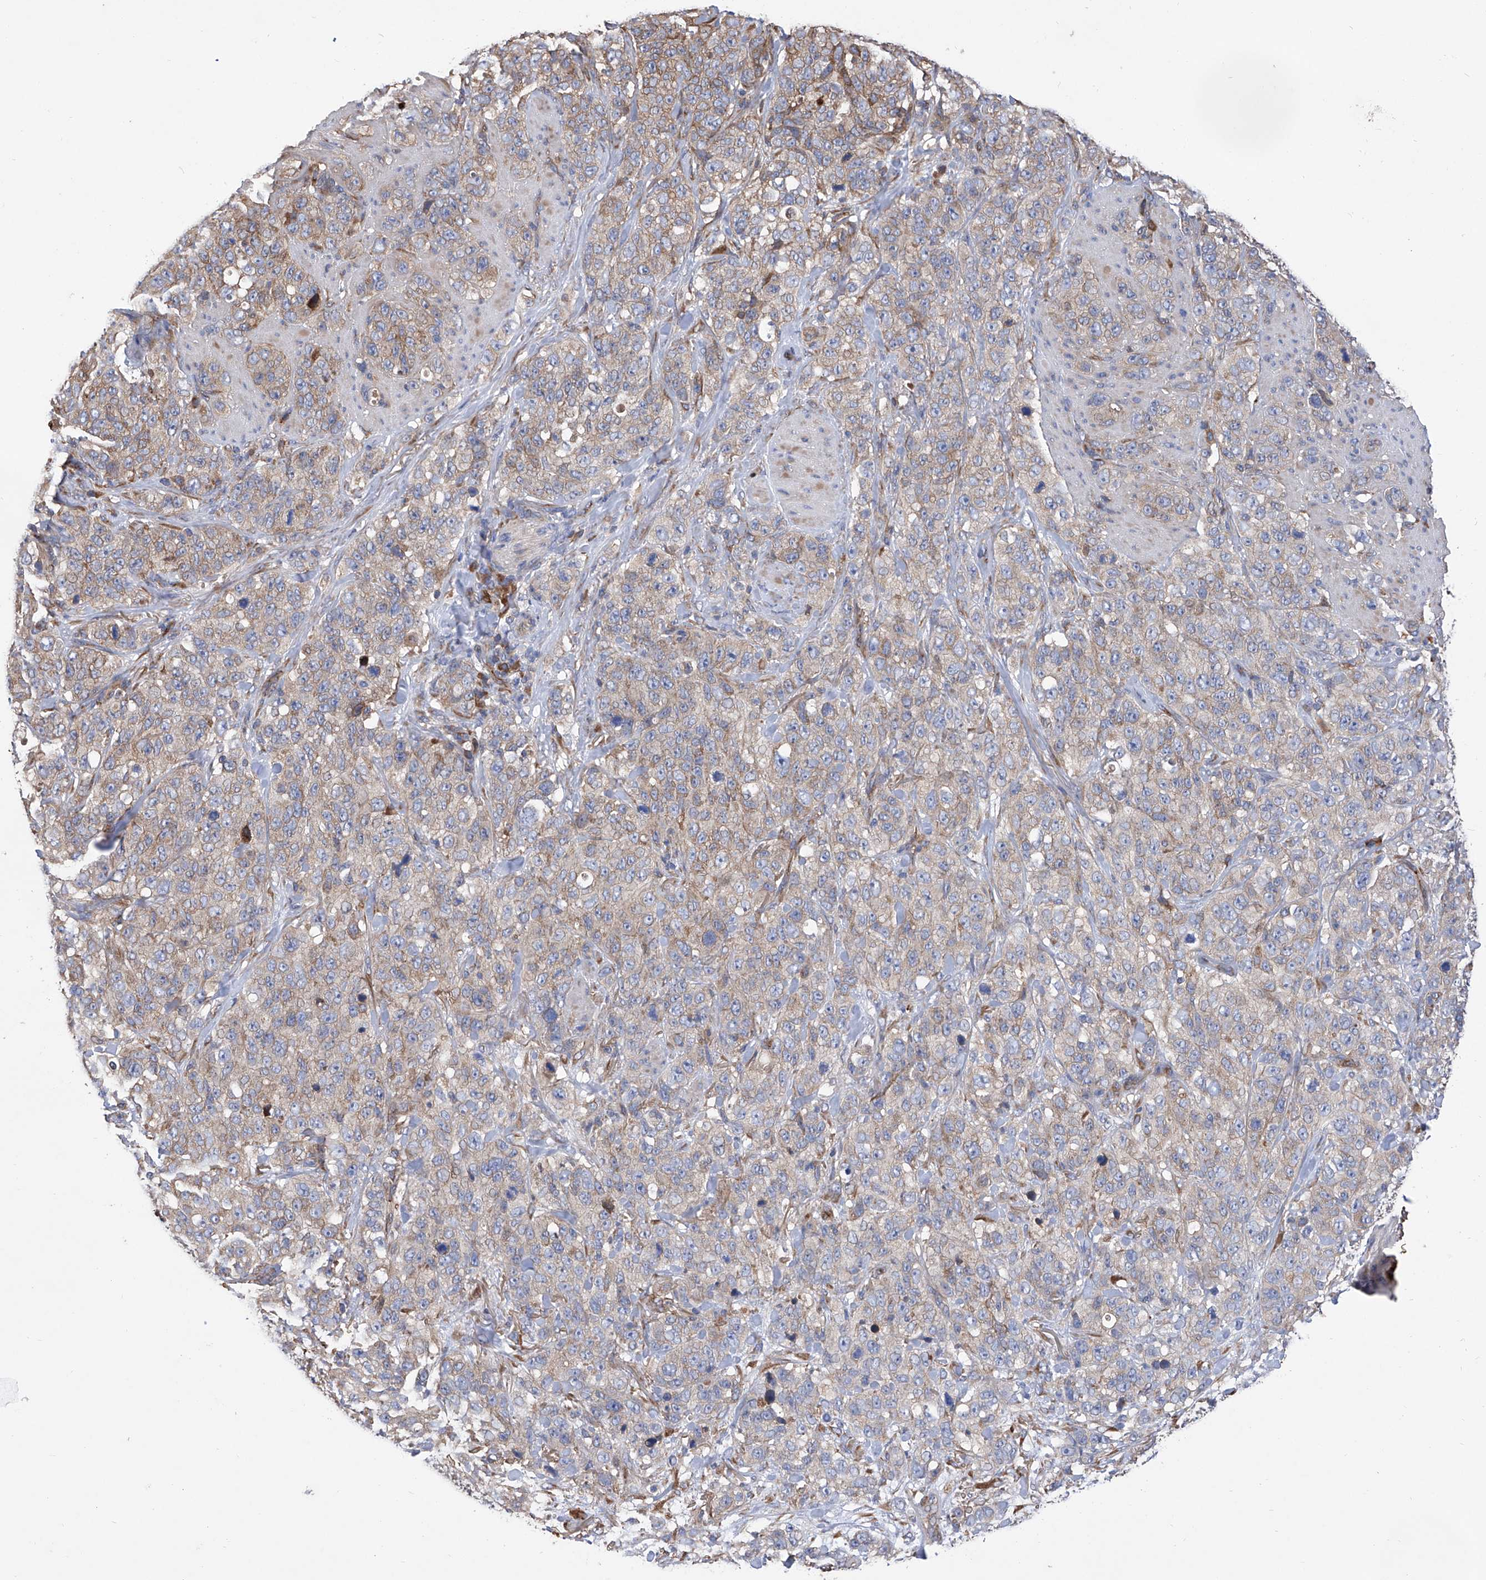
{"staining": {"intensity": "weak", "quantity": ">75%", "location": "cytoplasmic/membranous"}, "tissue": "stomach cancer", "cell_type": "Tumor cells", "image_type": "cancer", "snomed": [{"axis": "morphology", "description": "Adenocarcinoma, NOS"}, {"axis": "topography", "description": "Stomach"}], "caption": "Stomach cancer stained with a protein marker displays weak staining in tumor cells.", "gene": "INPP5B", "patient": {"sex": "male", "age": 48}}